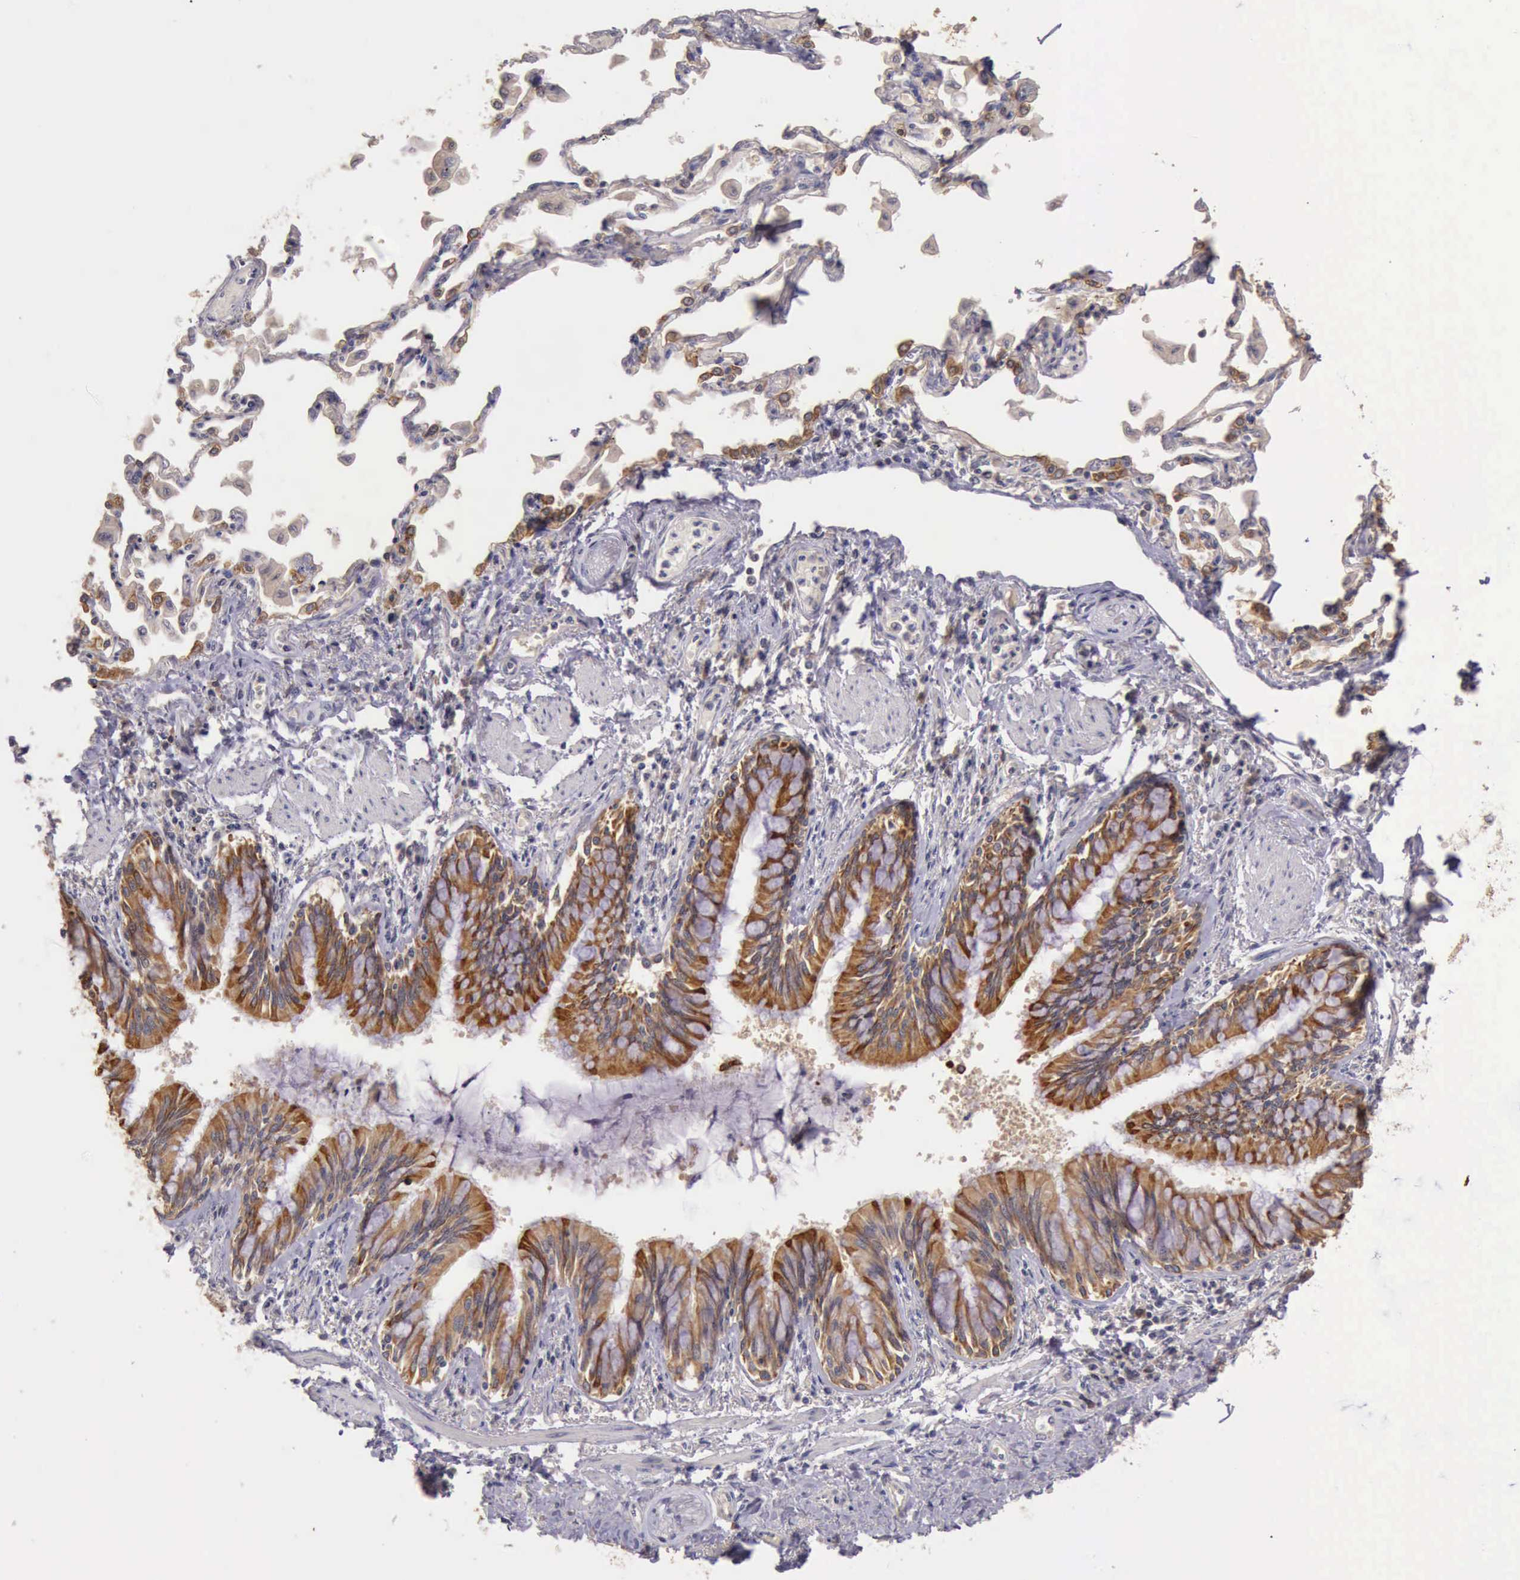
{"staining": {"intensity": "negative", "quantity": ">75%", "location": "none"}, "tissue": "adipose tissue", "cell_type": "Adipocytes", "image_type": "normal", "snomed": [{"axis": "morphology", "description": "Normal tissue, NOS"}, {"axis": "morphology", "description": "Adenocarcinoma, NOS"}, {"axis": "topography", "description": "Cartilage tissue"}, {"axis": "topography", "description": "Lung"}], "caption": "Human adipose tissue stained for a protein using immunohistochemistry displays no staining in adipocytes.", "gene": "RAB39B", "patient": {"sex": "female", "age": 67}}